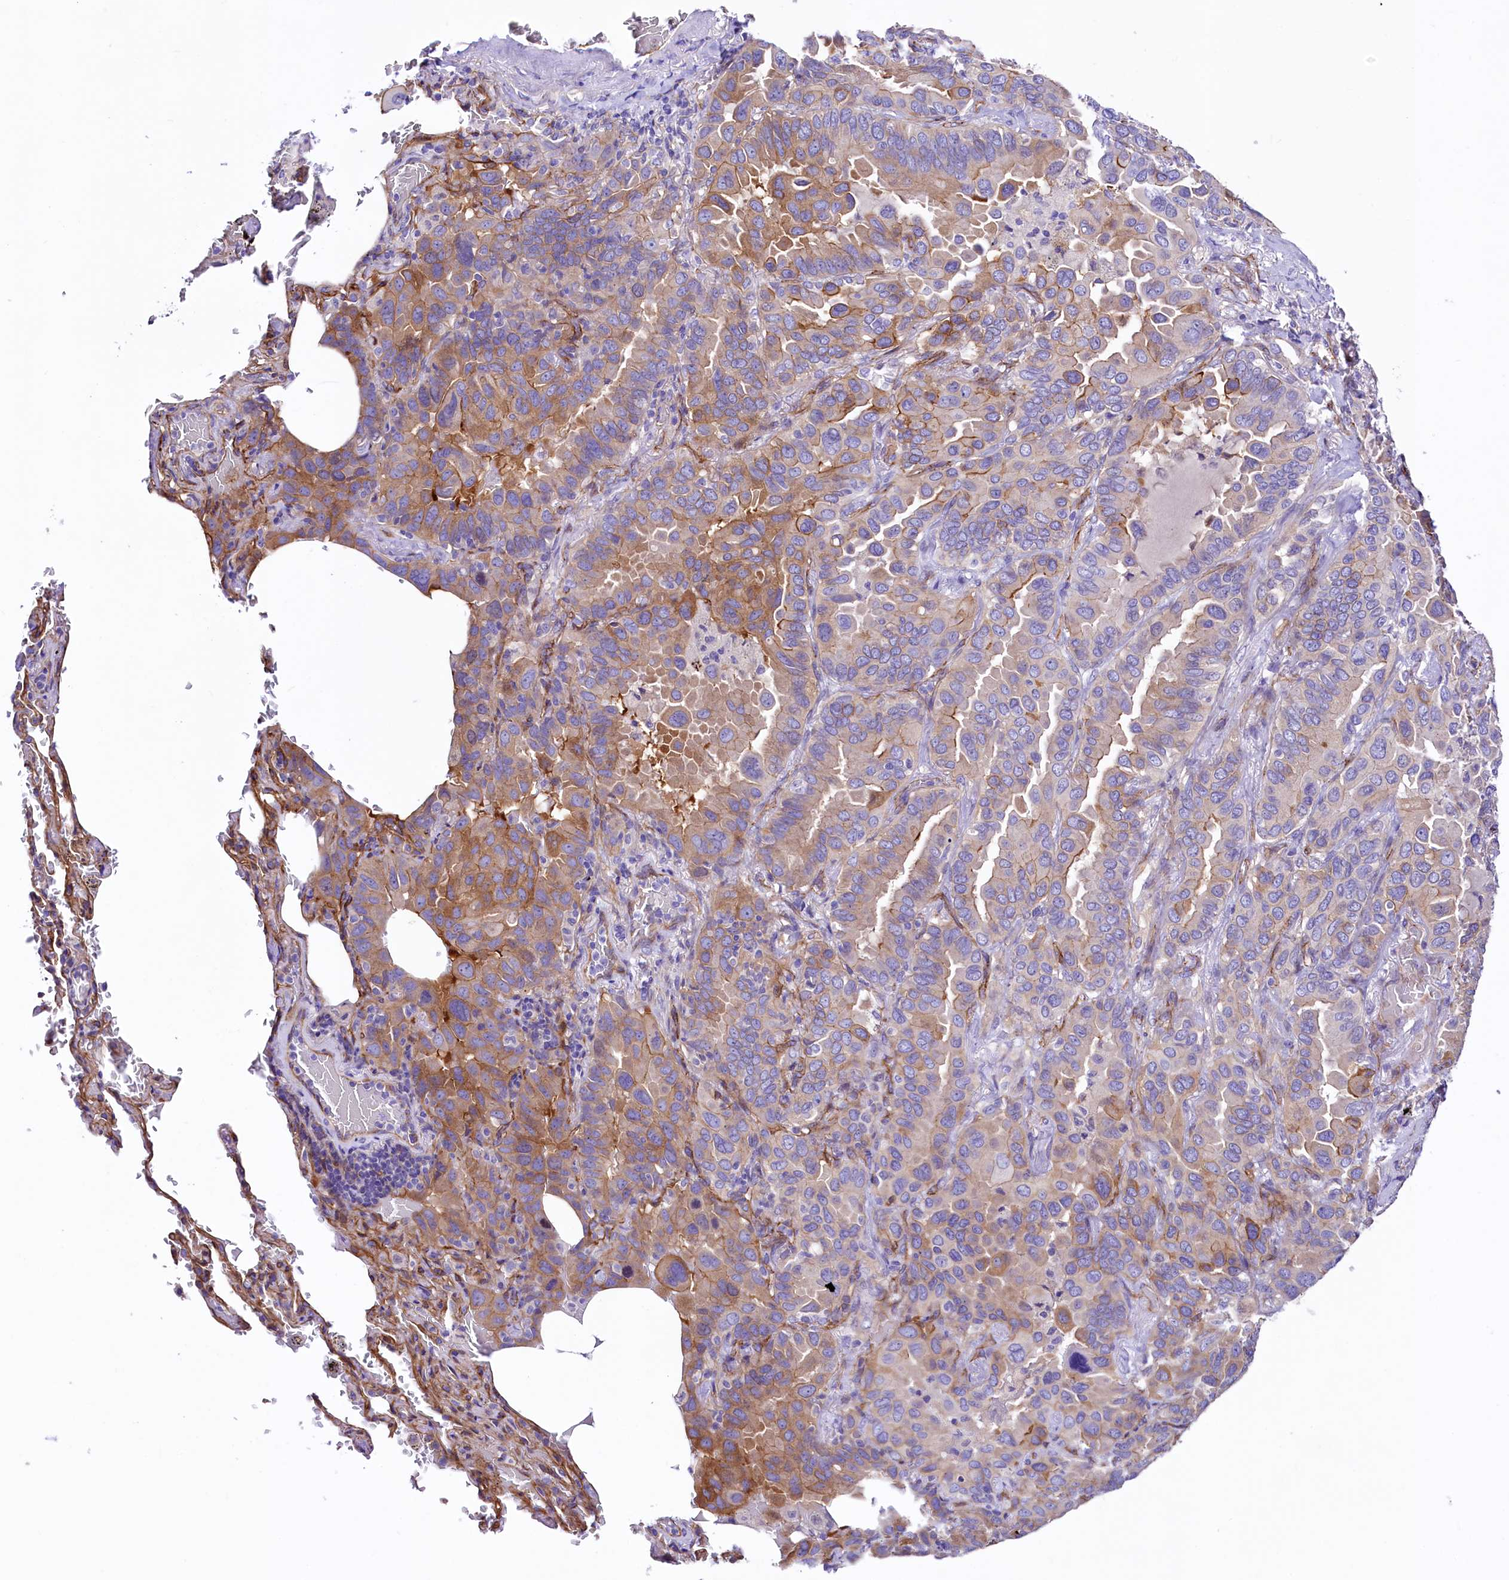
{"staining": {"intensity": "moderate", "quantity": "25%-75%", "location": "cytoplasmic/membranous"}, "tissue": "lung cancer", "cell_type": "Tumor cells", "image_type": "cancer", "snomed": [{"axis": "morphology", "description": "Adenocarcinoma, NOS"}, {"axis": "topography", "description": "Lung"}], "caption": "Immunohistochemical staining of lung adenocarcinoma exhibits medium levels of moderate cytoplasmic/membranous expression in about 25%-75% of tumor cells.", "gene": "SLF1", "patient": {"sex": "male", "age": 64}}